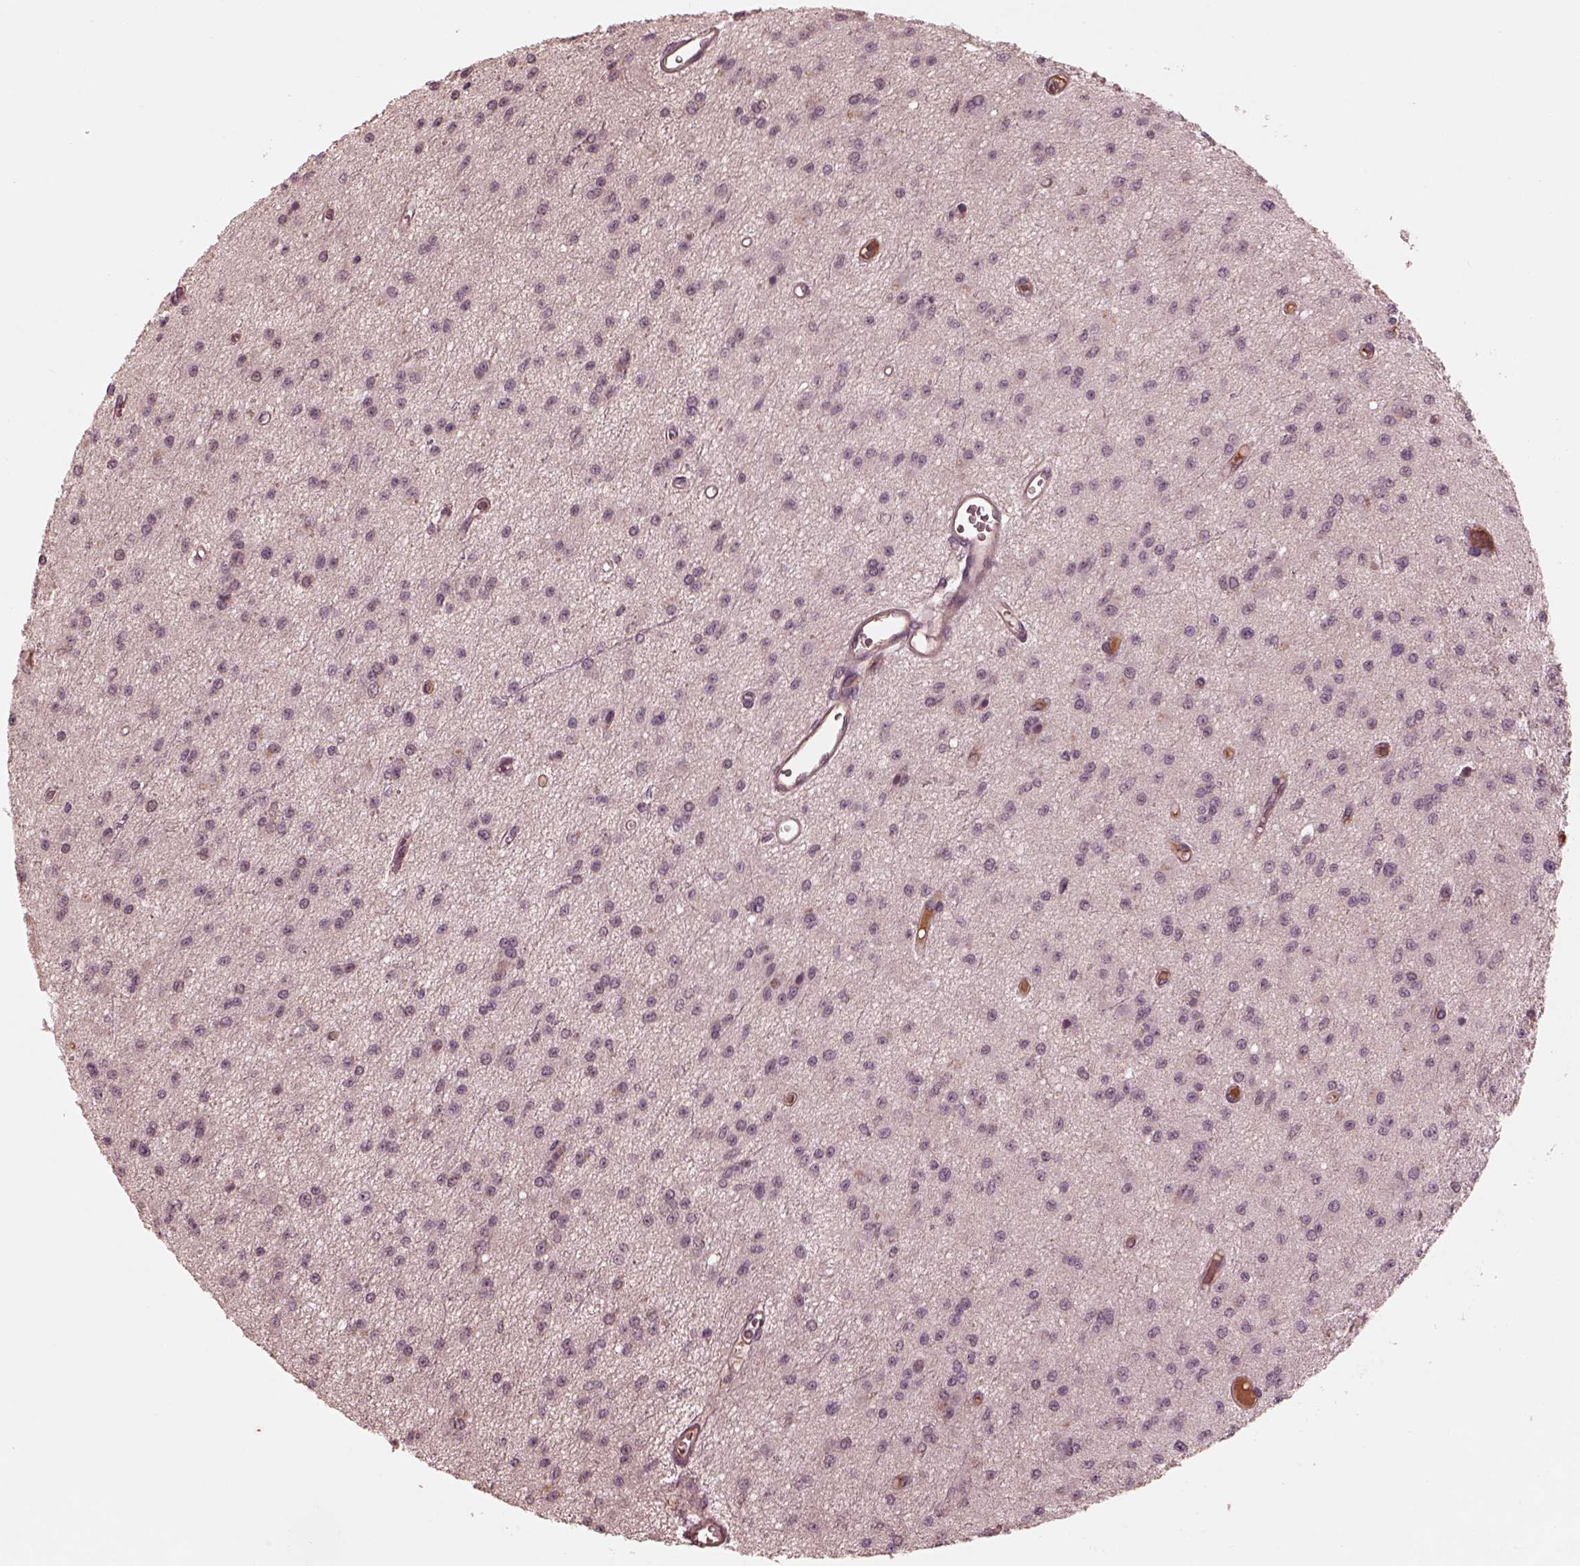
{"staining": {"intensity": "negative", "quantity": "none", "location": "none"}, "tissue": "glioma", "cell_type": "Tumor cells", "image_type": "cancer", "snomed": [{"axis": "morphology", "description": "Glioma, malignant, Low grade"}, {"axis": "topography", "description": "Brain"}], "caption": "IHC image of neoplastic tissue: human glioma stained with DAB (3,3'-diaminobenzidine) shows no significant protein positivity in tumor cells.", "gene": "TF", "patient": {"sex": "female", "age": 45}}